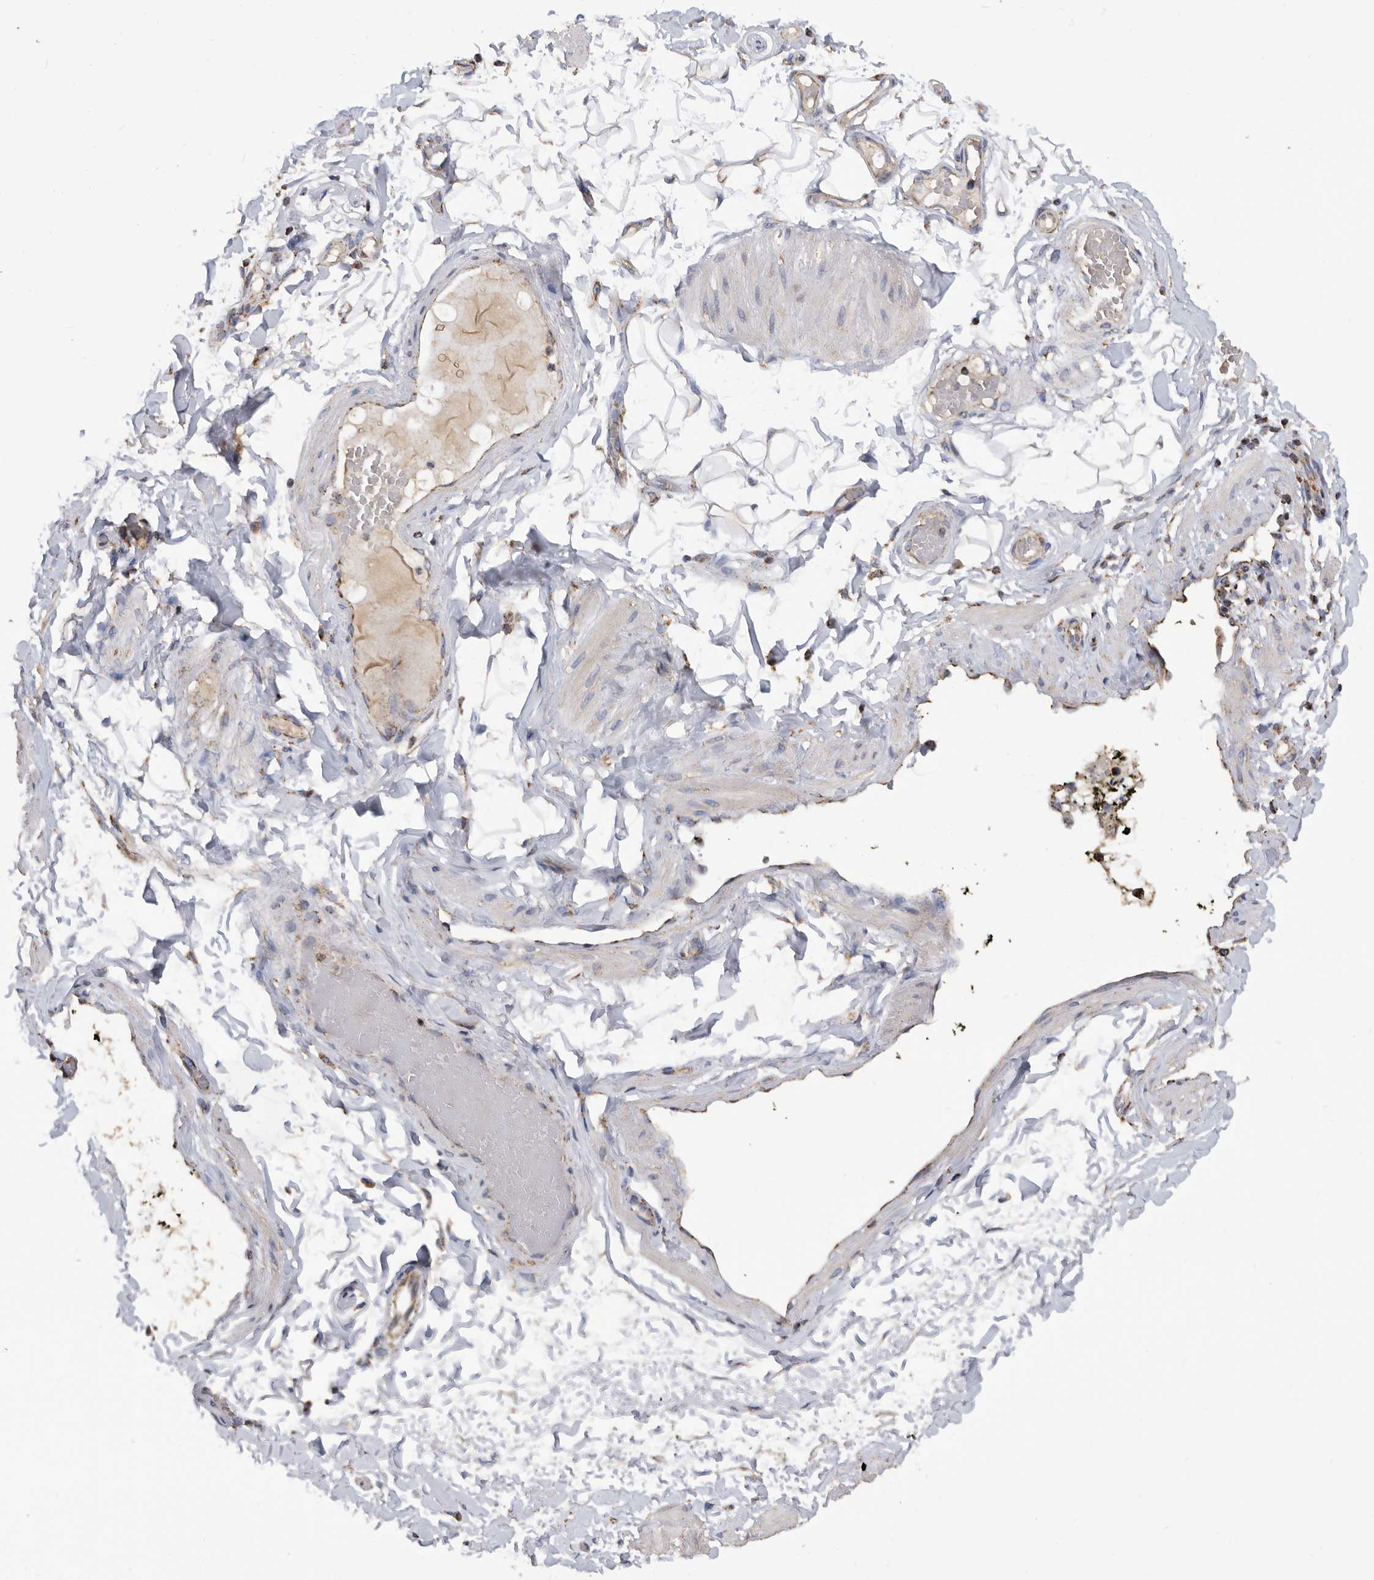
{"staining": {"intensity": "negative", "quantity": "none", "location": "none"}, "tissue": "adipose tissue", "cell_type": "Adipocytes", "image_type": "normal", "snomed": [{"axis": "morphology", "description": "Normal tissue, NOS"}, {"axis": "topography", "description": "Adipose tissue"}, {"axis": "topography", "description": "Vascular tissue"}, {"axis": "topography", "description": "Peripheral nerve tissue"}], "caption": "Immunohistochemistry (IHC) histopathology image of normal human adipose tissue stained for a protein (brown), which reveals no positivity in adipocytes.", "gene": "WFDC1", "patient": {"sex": "male", "age": 25}}